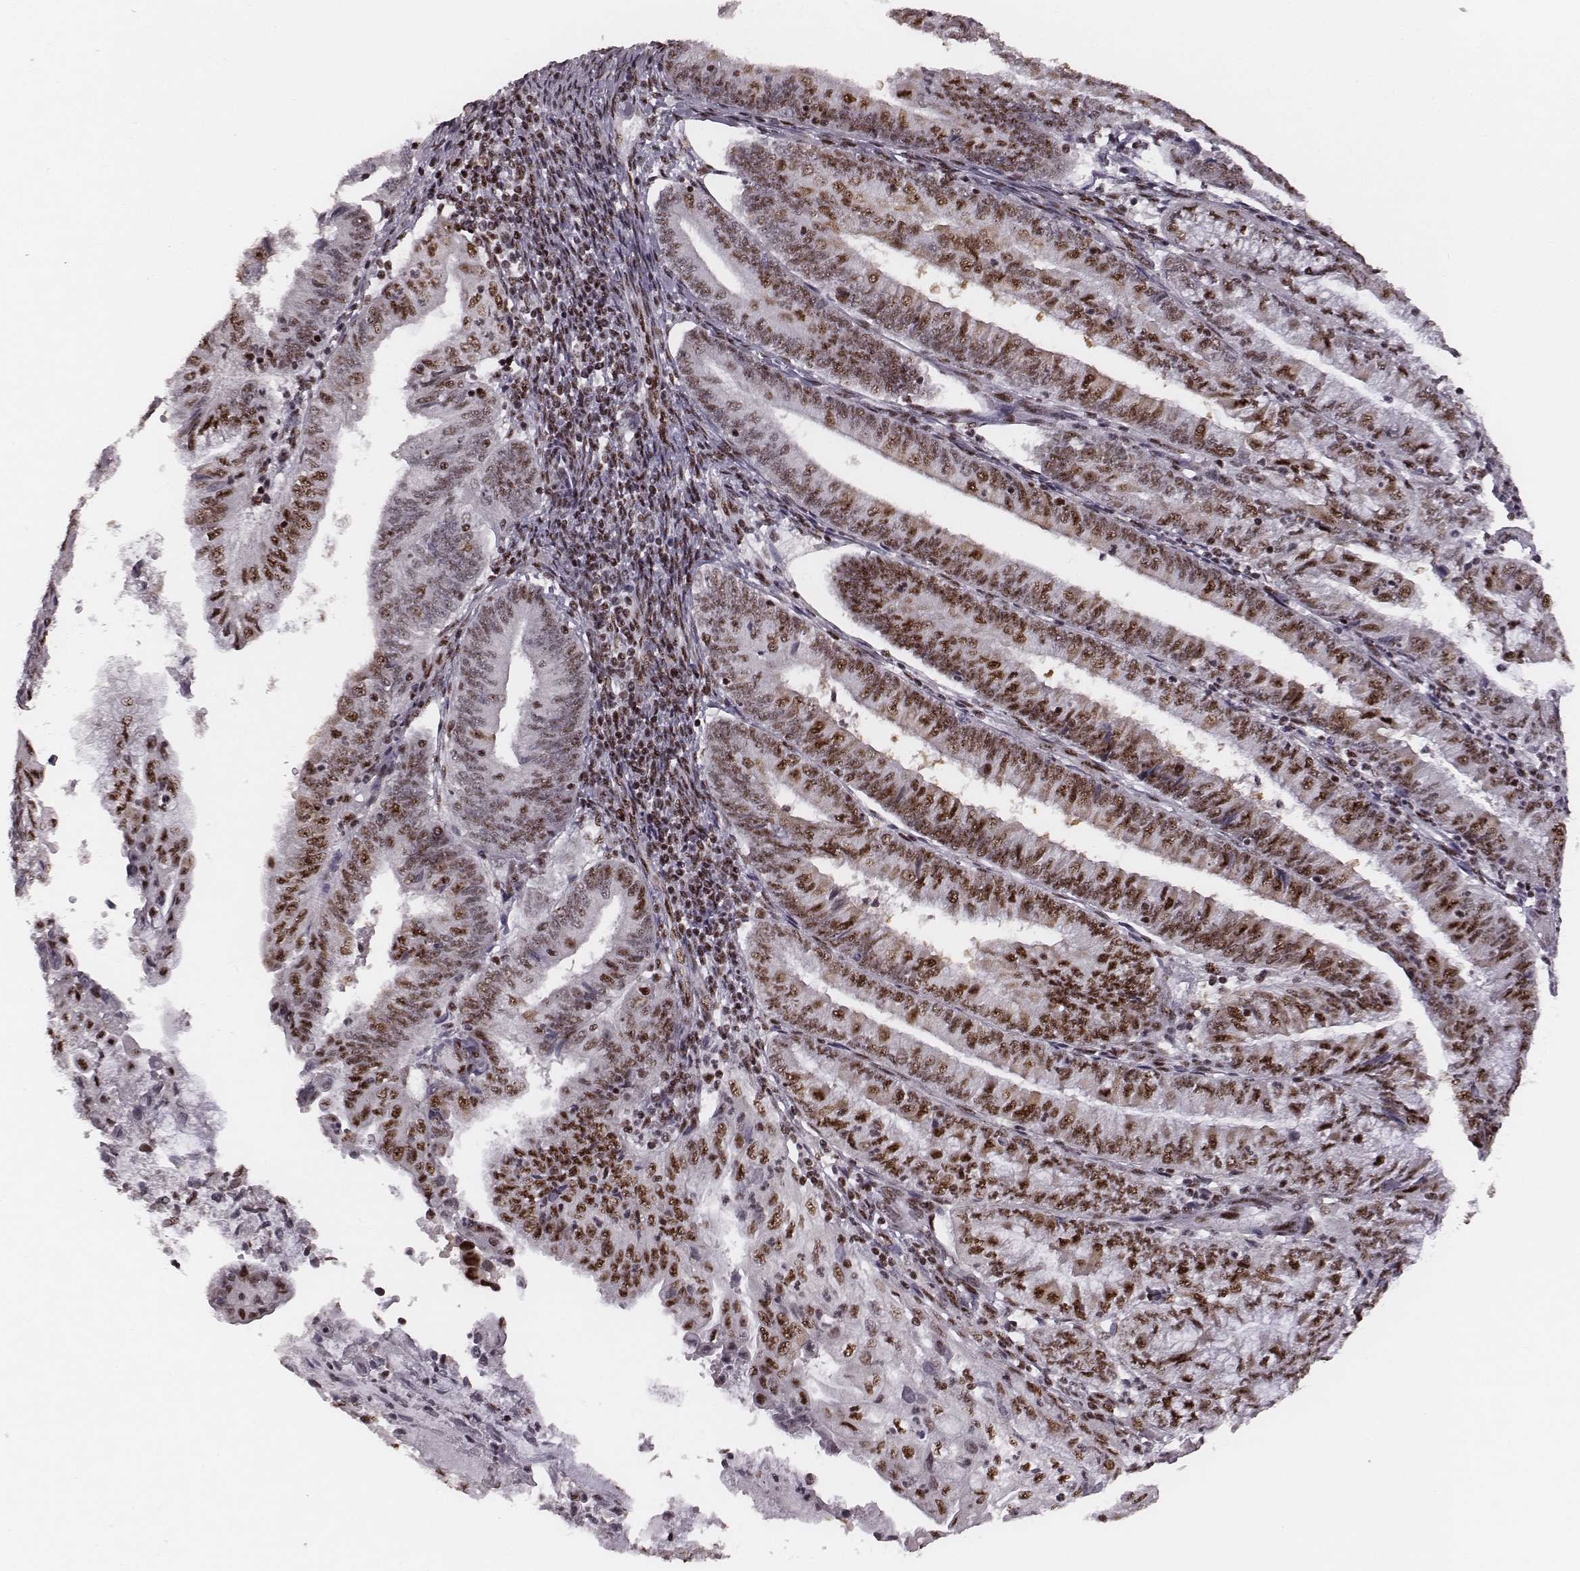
{"staining": {"intensity": "moderate", "quantity": ">75%", "location": "nuclear"}, "tissue": "endometrial cancer", "cell_type": "Tumor cells", "image_type": "cancer", "snomed": [{"axis": "morphology", "description": "Adenocarcinoma, NOS"}, {"axis": "topography", "description": "Endometrium"}], "caption": "Protein analysis of endometrial cancer (adenocarcinoma) tissue exhibits moderate nuclear staining in about >75% of tumor cells. Nuclei are stained in blue.", "gene": "LUC7L", "patient": {"sex": "female", "age": 55}}